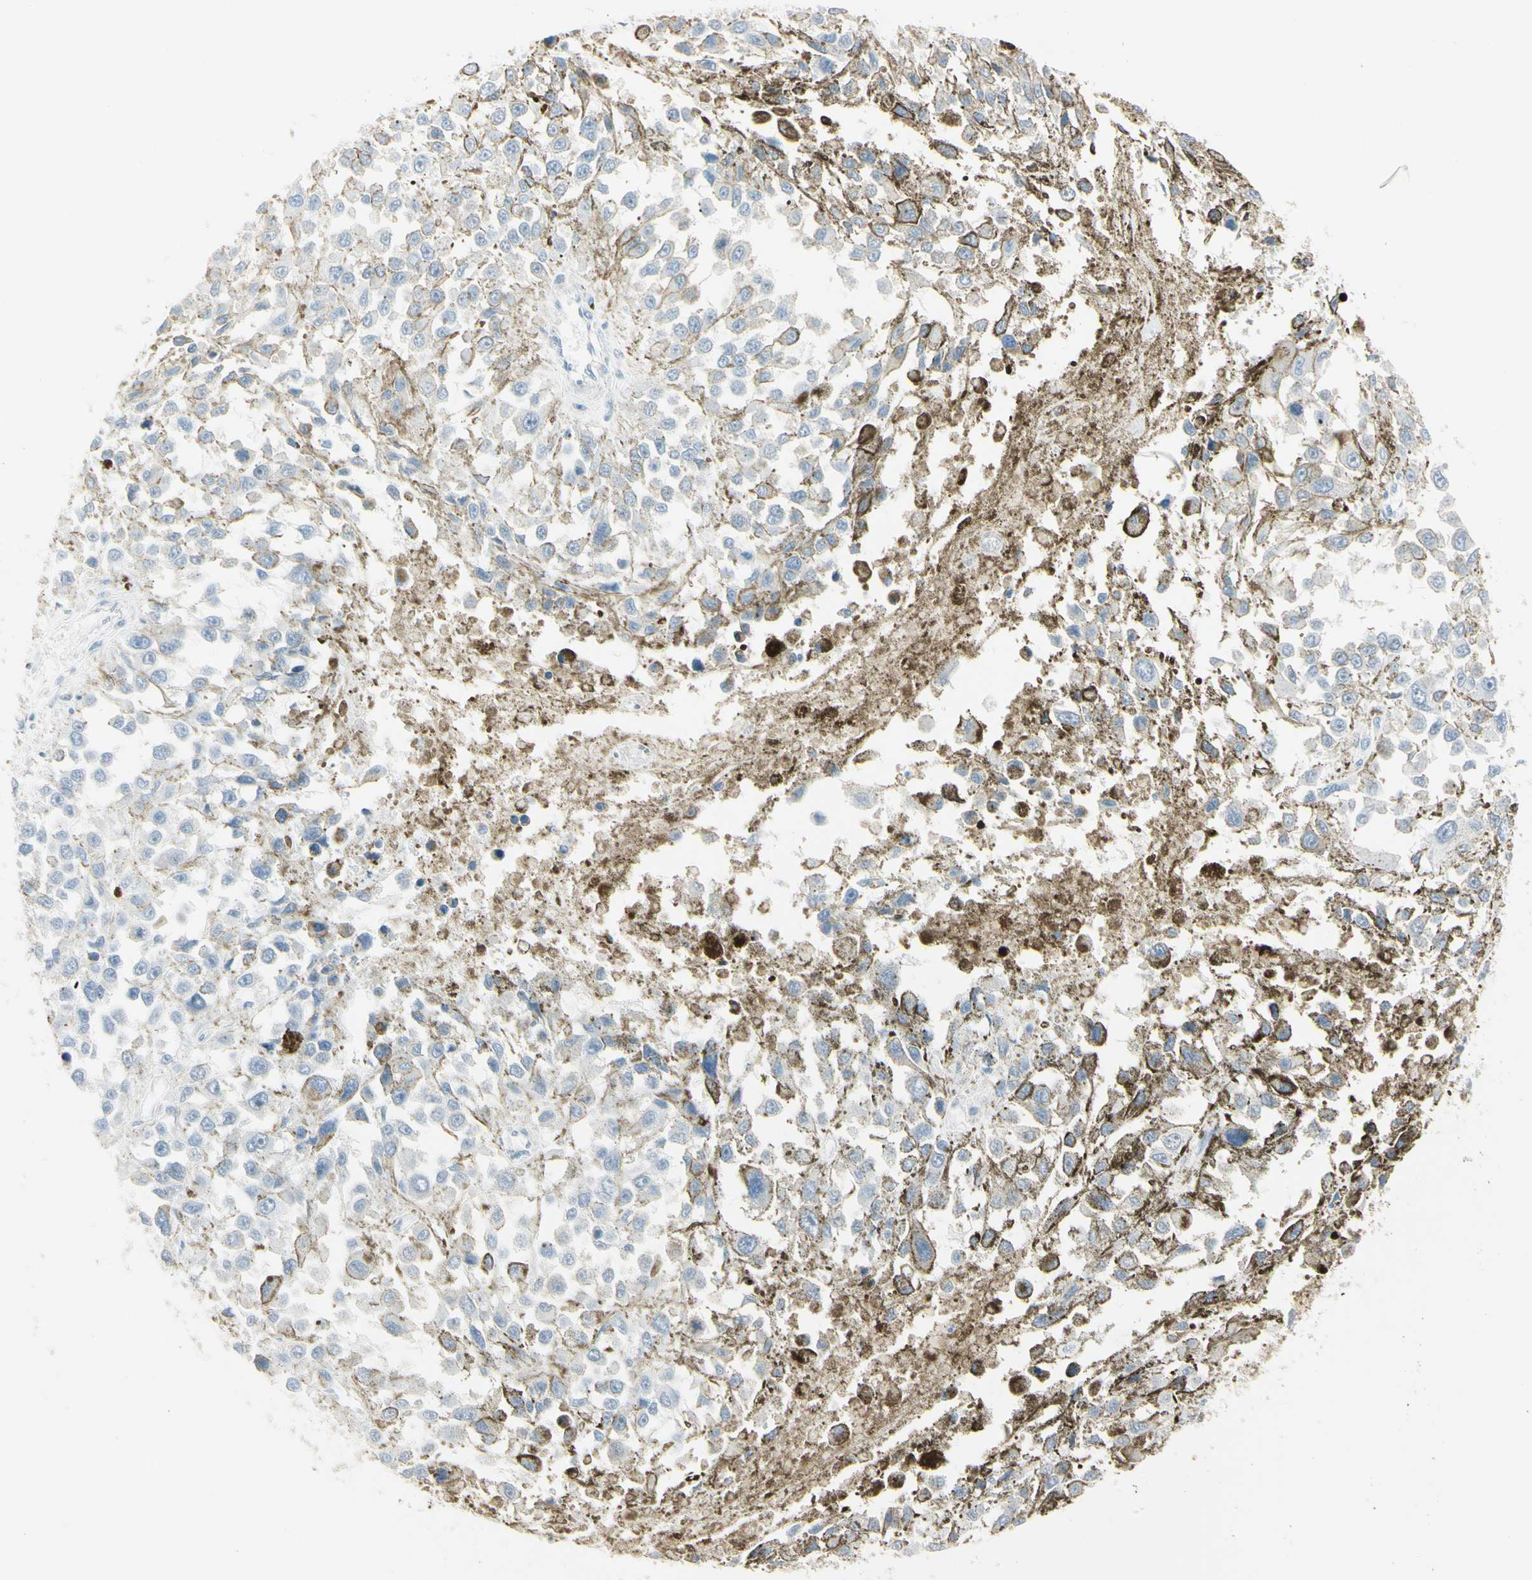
{"staining": {"intensity": "negative", "quantity": "none", "location": "none"}, "tissue": "melanoma", "cell_type": "Tumor cells", "image_type": "cancer", "snomed": [{"axis": "morphology", "description": "Malignant melanoma, Metastatic site"}, {"axis": "topography", "description": "Lymph node"}], "caption": "The immunohistochemistry (IHC) photomicrograph has no significant positivity in tumor cells of malignant melanoma (metastatic site) tissue. Brightfield microscopy of immunohistochemistry (IHC) stained with DAB (3,3'-diaminobenzidine) (brown) and hematoxylin (blue), captured at high magnification.", "gene": "ASB9", "patient": {"sex": "male", "age": 59}}